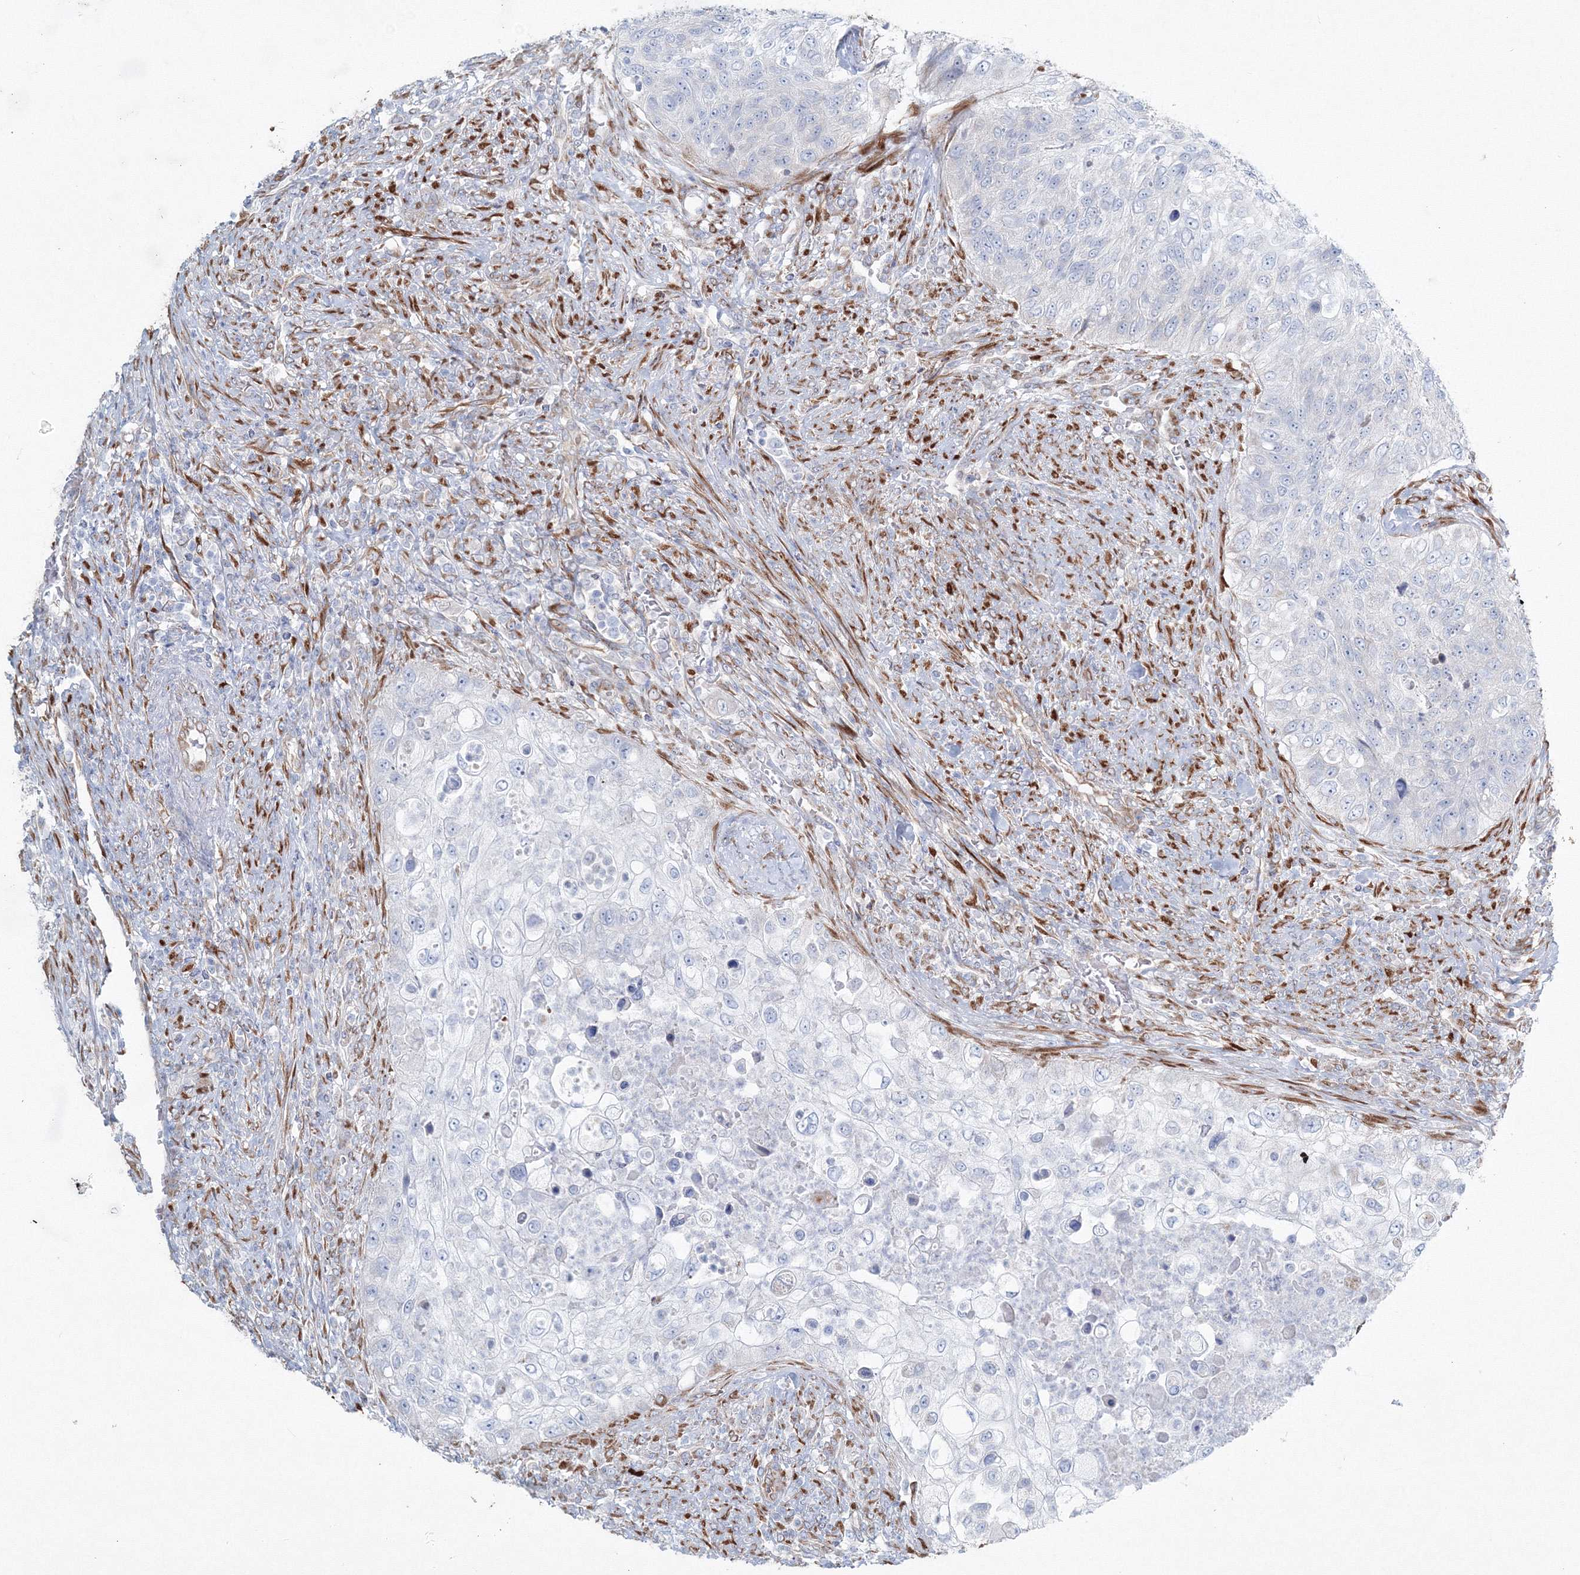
{"staining": {"intensity": "negative", "quantity": "none", "location": "none"}, "tissue": "urothelial cancer", "cell_type": "Tumor cells", "image_type": "cancer", "snomed": [{"axis": "morphology", "description": "Urothelial carcinoma, High grade"}, {"axis": "topography", "description": "Urinary bladder"}], "caption": "Immunohistochemistry photomicrograph of urothelial cancer stained for a protein (brown), which exhibits no staining in tumor cells.", "gene": "RCN1", "patient": {"sex": "female", "age": 60}}